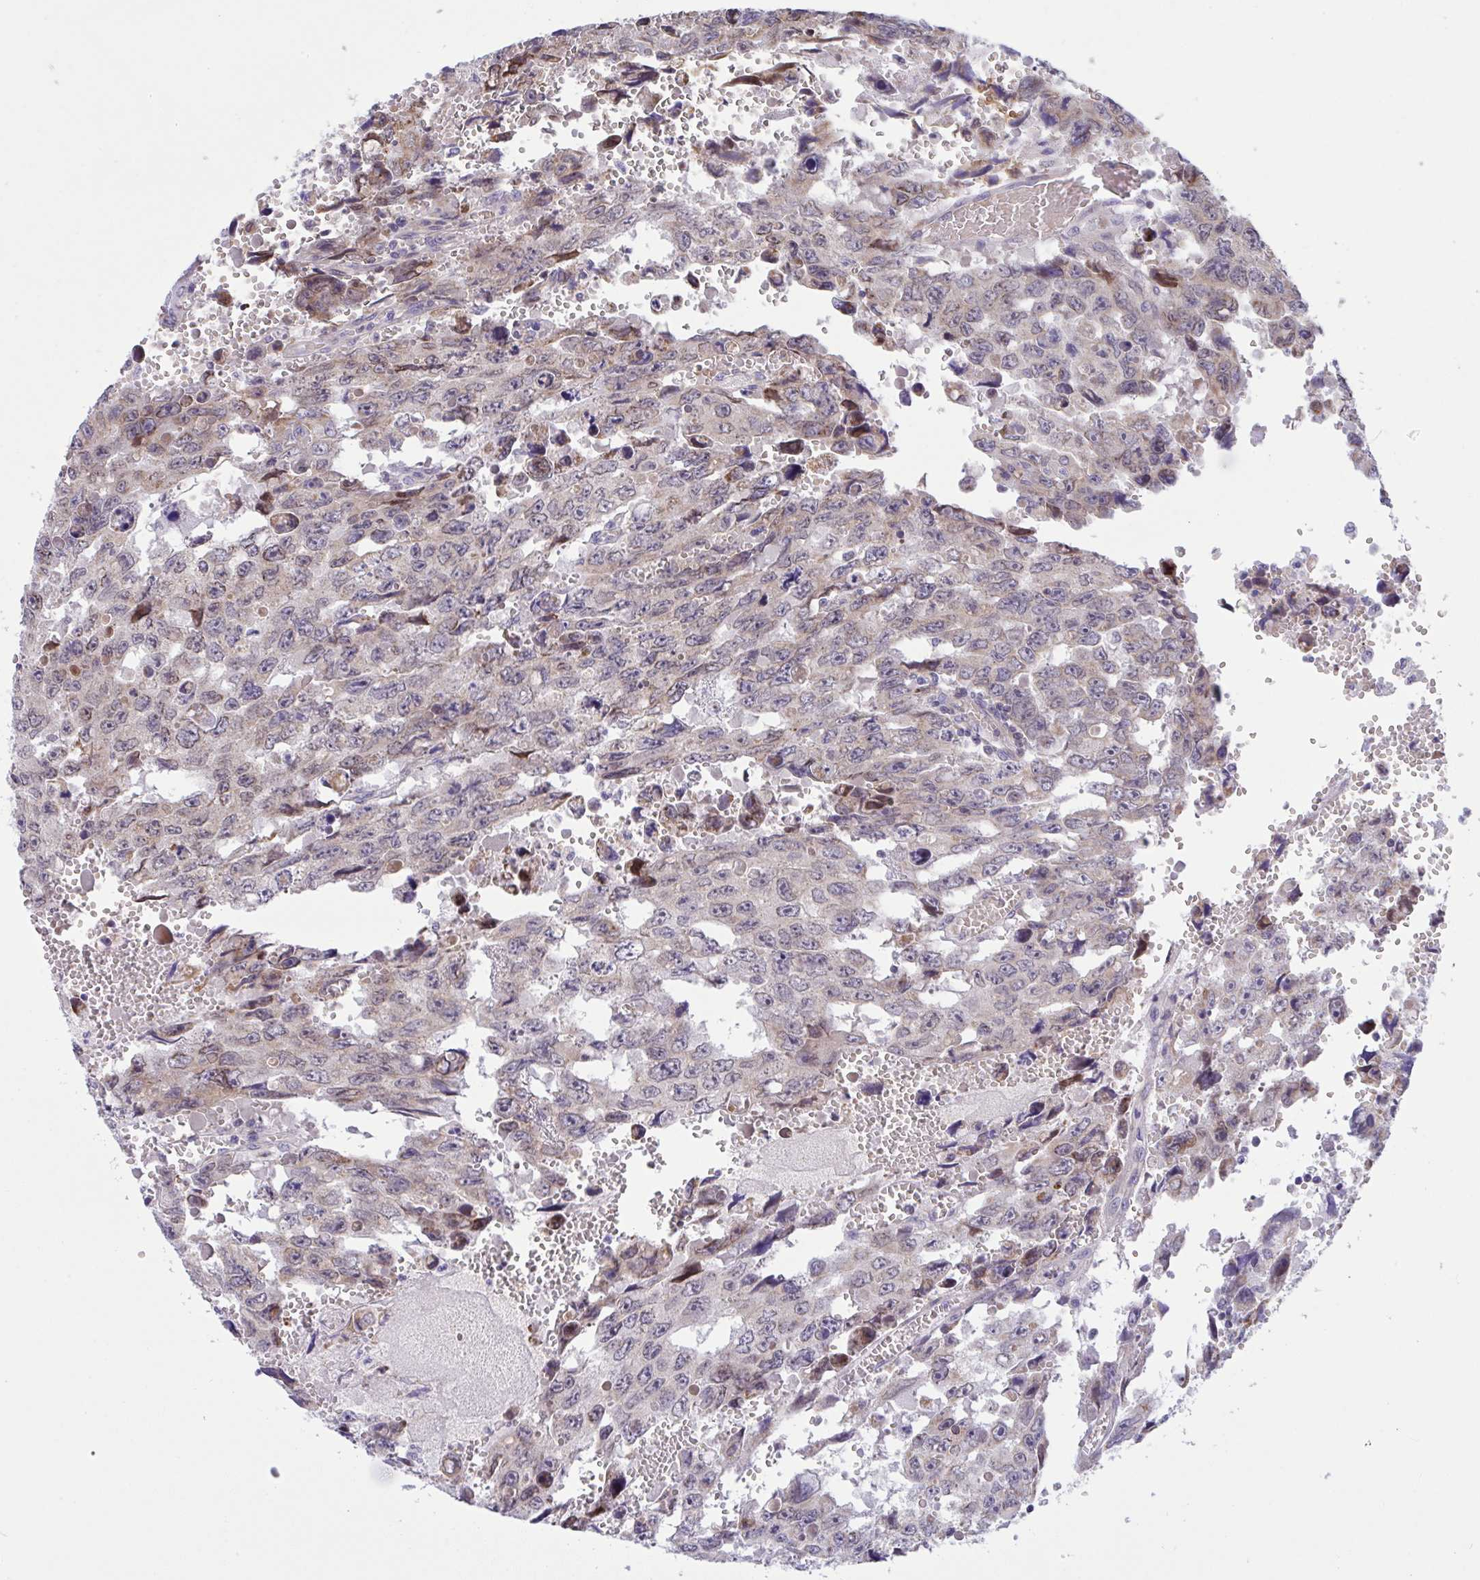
{"staining": {"intensity": "weak", "quantity": "25%-75%", "location": "cytoplasmic/membranous"}, "tissue": "testis cancer", "cell_type": "Tumor cells", "image_type": "cancer", "snomed": [{"axis": "morphology", "description": "Seminoma, NOS"}, {"axis": "topography", "description": "Testis"}], "caption": "Immunohistochemical staining of testis cancer reveals weak cytoplasmic/membranous protein expression in about 25%-75% of tumor cells. The protein of interest is stained brown, and the nuclei are stained in blue (DAB IHC with brightfield microscopy, high magnification).", "gene": "NTN1", "patient": {"sex": "male", "age": 26}}